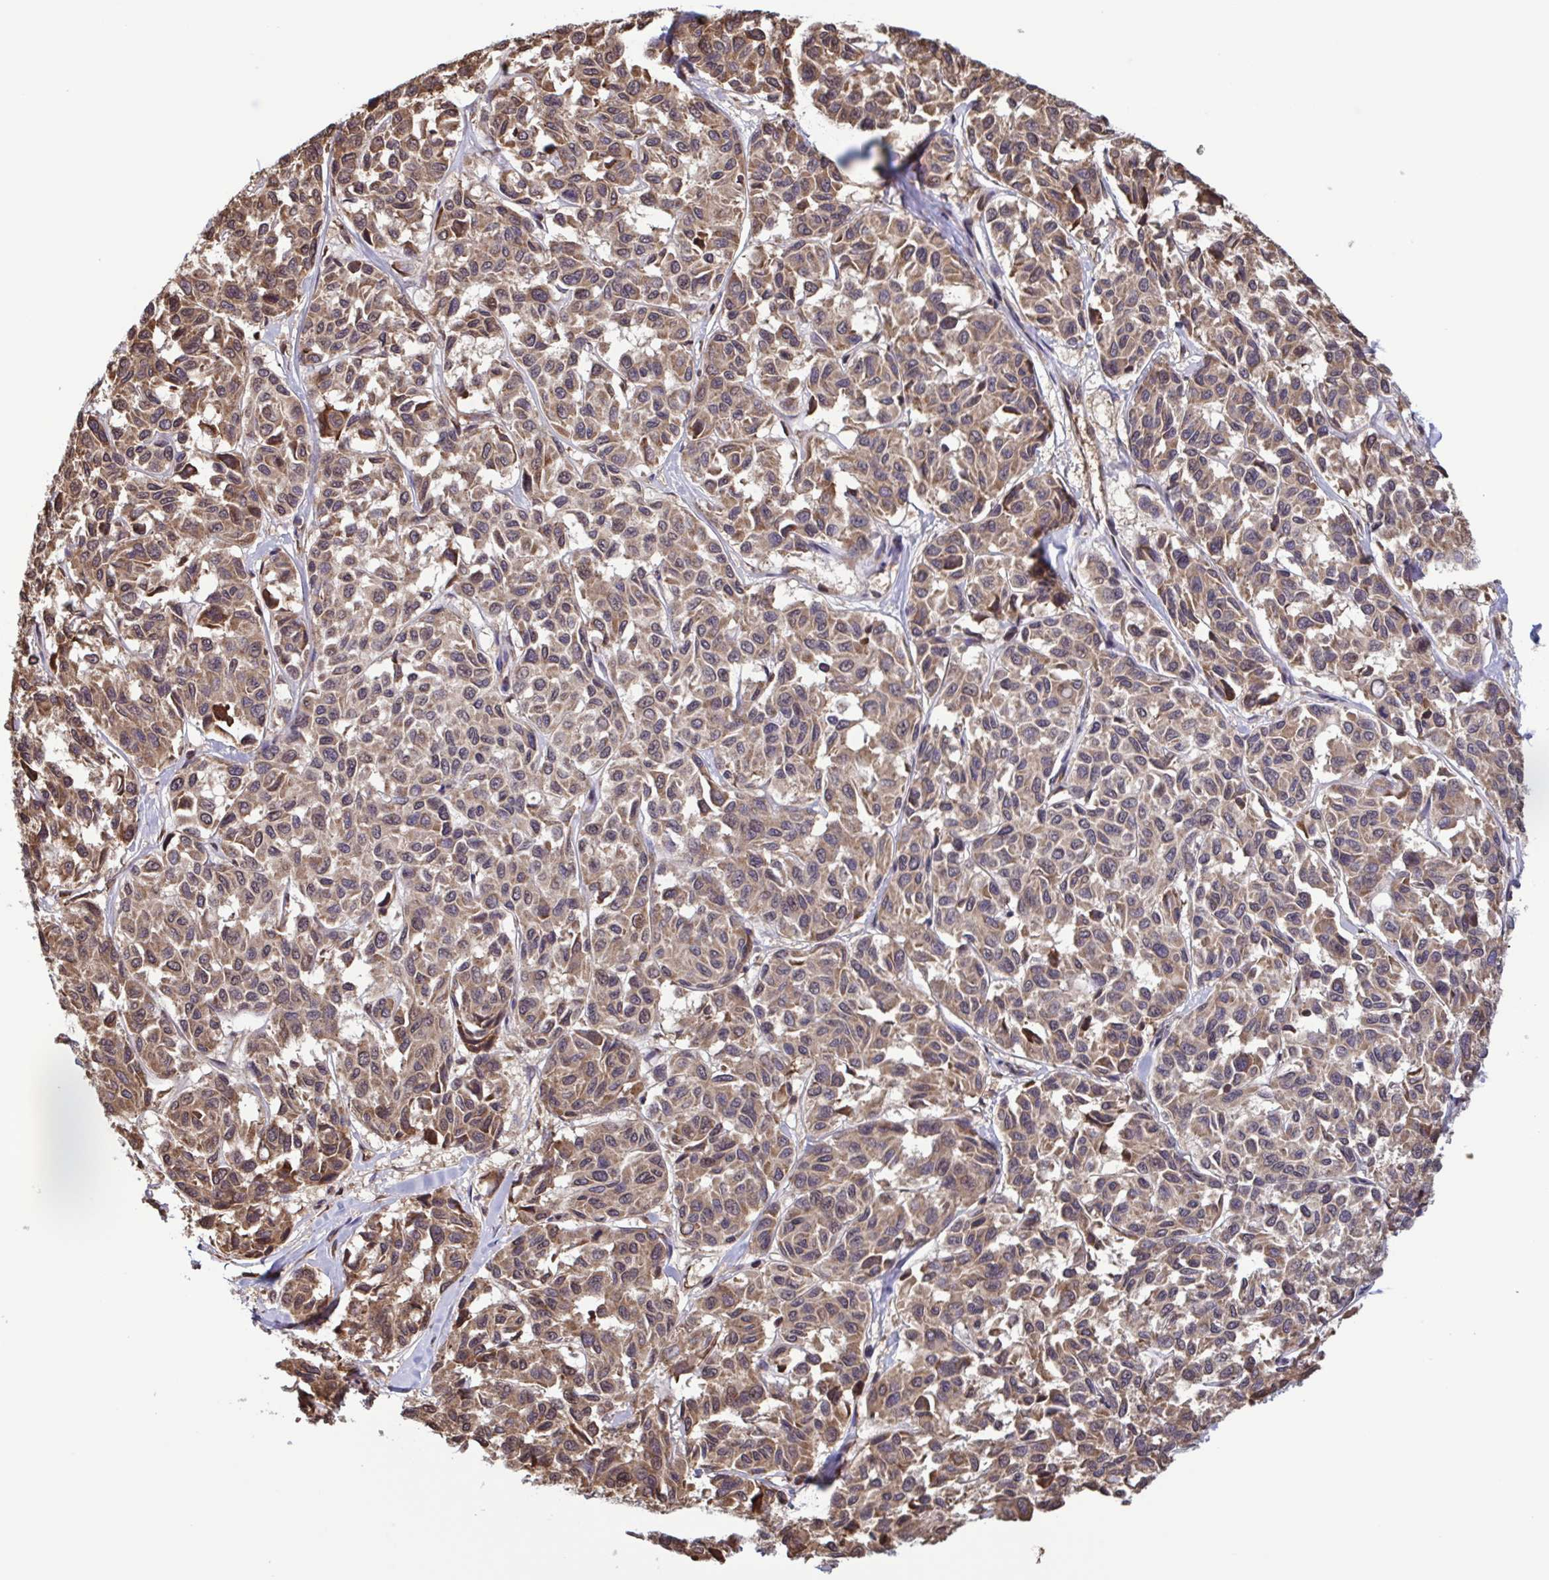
{"staining": {"intensity": "weak", "quantity": ">75%", "location": "cytoplasmic/membranous"}, "tissue": "melanoma", "cell_type": "Tumor cells", "image_type": "cancer", "snomed": [{"axis": "morphology", "description": "Malignant melanoma, NOS"}, {"axis": "topography", "description": "Skin"}], "caption": "Approximately >75% of tumor cells in melanoma demonstrate weak cytoplasmic/membranous protein positivity as visualized by brown immunohistochemical staining.", "gene": "SEC63", "patient": {"sex": "female", "age": 66}}